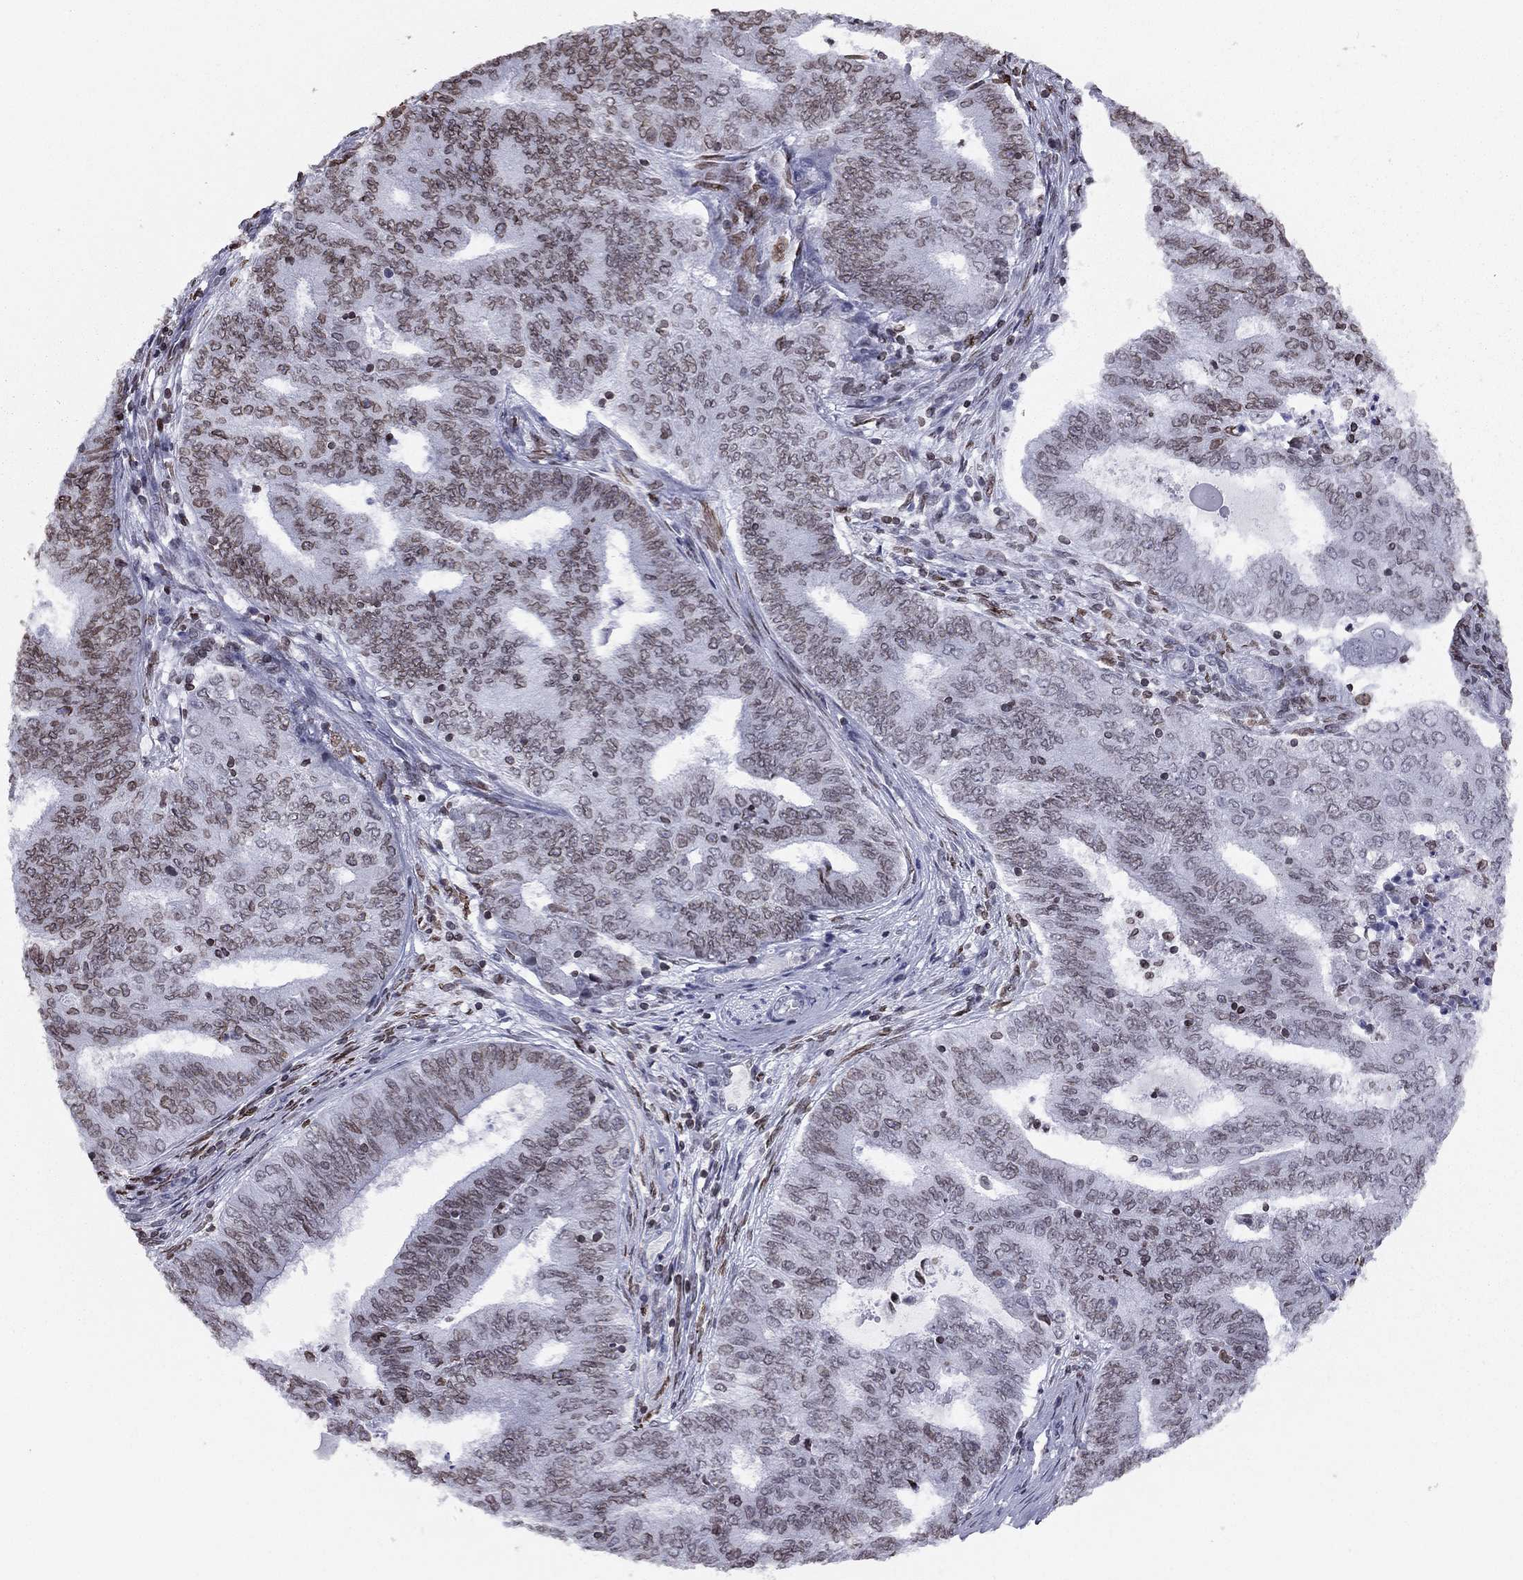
{"staining": {"intensity": "weak", "quantity": ">75%", "location": "cytoplasmic/membranous,nuclear"}, "tissue": "endometrial cancer", "cell_type": "Tumor cells", "image_type": "cancer", "snomed": [{"axis": "morphology", "description": "Adenocarcinoma, NOS"}, {"axis": "topography", "description": "Endometrium"}], "caption": "Immunohistochemical staining of human endometrial cancer (adenocarcinoma) exhibits low levels of weak cytoplasmic/membranous and nuclear protein positivity in approximately >75% of tumor cells.", "gene": "ESPL1", "patient": {"sex": "female", "age": 62}}